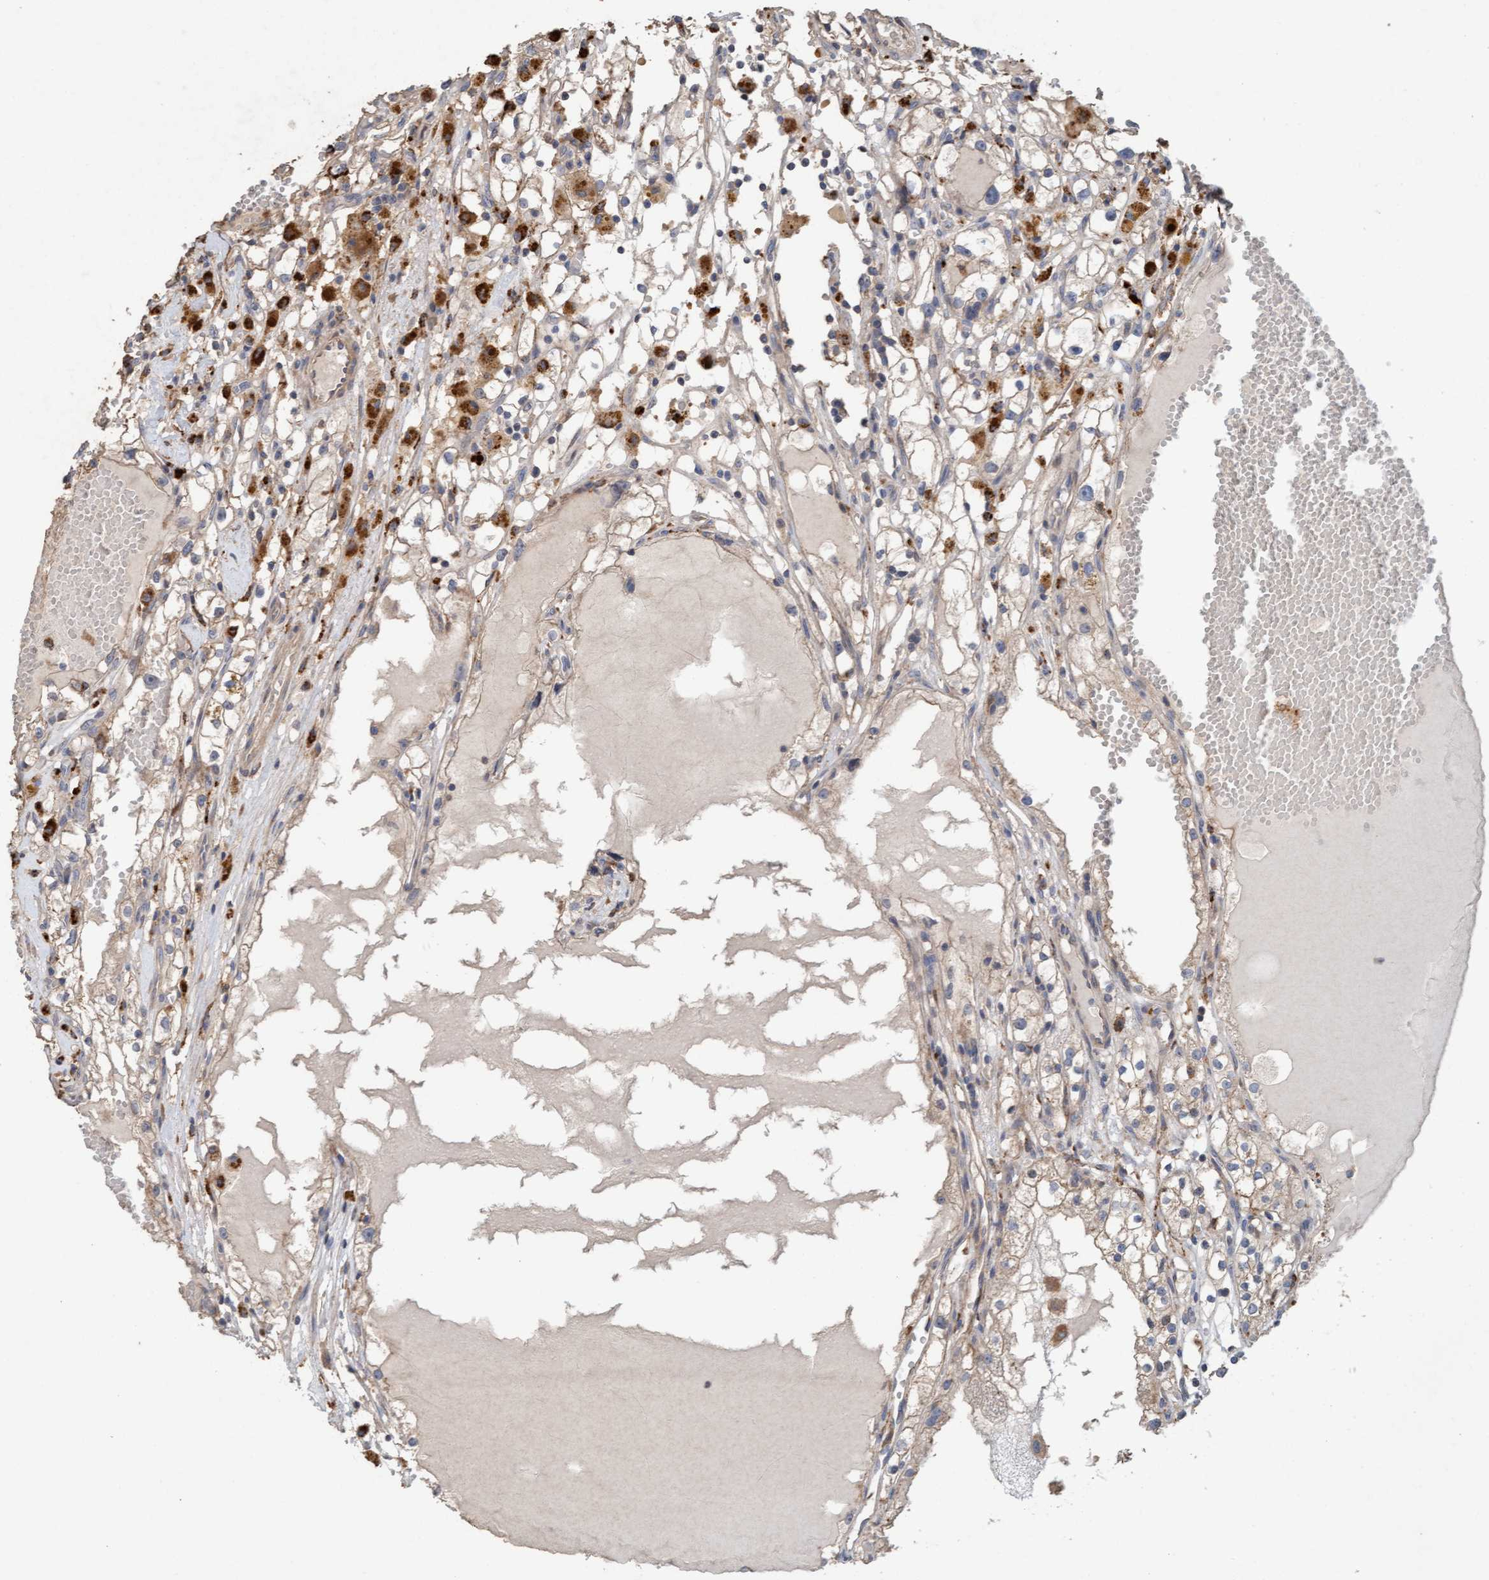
{"staining": {"intensity": "negative", "quantity": "none", "location": "none"}, "tissue": "renal cancer", "cell_type": "Tumor cells", "image_type": "cancer", "snomed": [{"axis": "morphology", "description": "Adenocarcinoma, NOS"}, {"axis": "topography", "description": "Kidney"}], "caption": "DAB (3,3'-diaminobenzidine) immunohistochemical staining of human renal cancer demonstrates no significant positivity in tumor cells.", "gene": "LONRF1", "patient": {"sex": "male", "age": 56}}